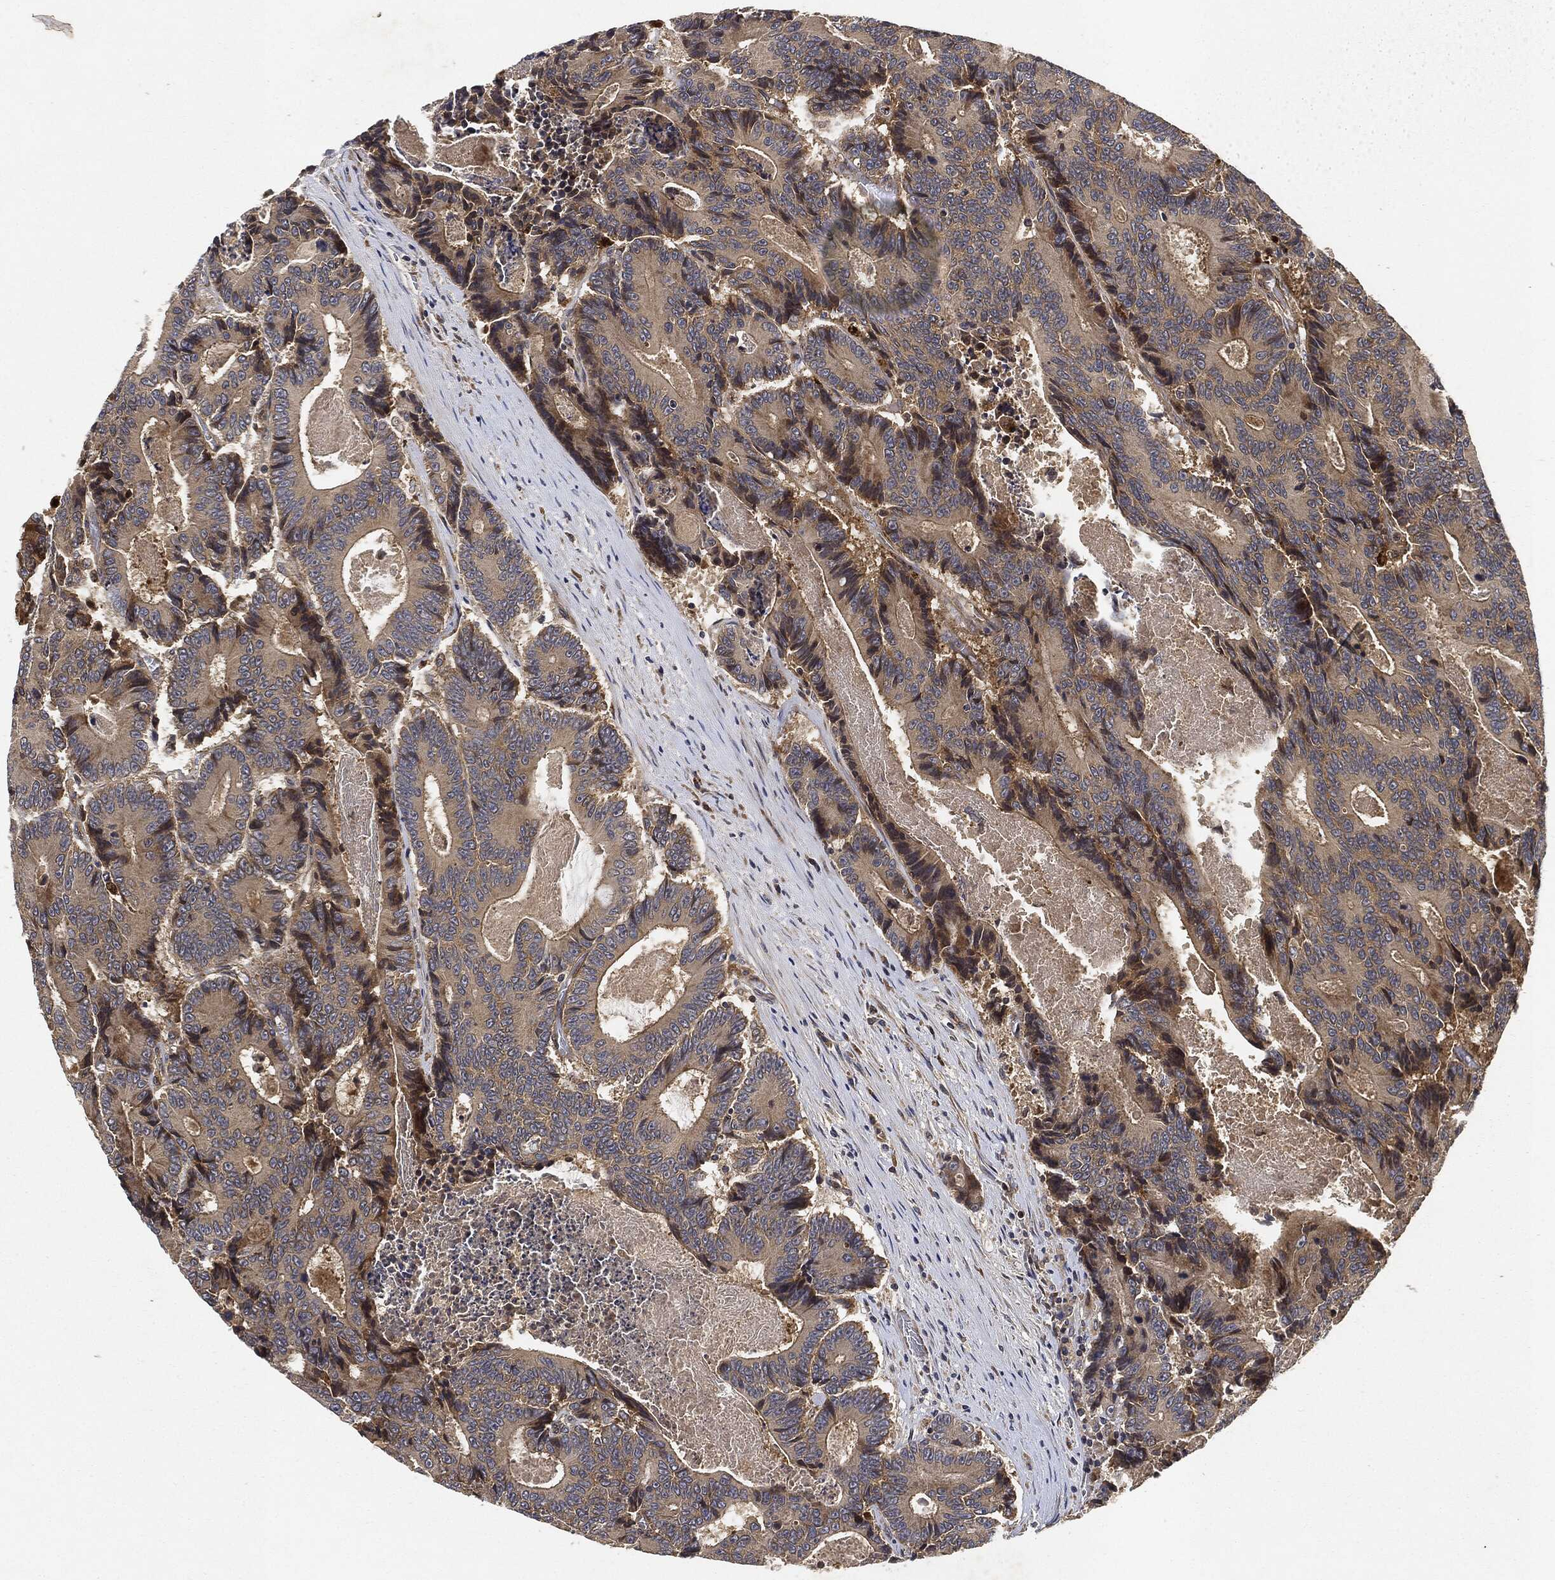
{"staining": {"intensity": "moderate", "quantity": "<25%", "location": "cytoplasmic/membranous"}, "tissue": "colorectal cancer", "cell_type": "Tumor cells", "image_type": "cancer", "snomed": [{"axis": "morphology", "description": "Adenocarcinoma, NOS"}, {"axis": "topography", "description": "Colon"}], "caption": "A histopathology image of adenocarcinoma (colorectal) stained for a protein reveals moderate cytoplasmic/membranous brown staining in tumor cells.", "gene": "MLST8", "patient": {"sex": "male", "age": 83}}